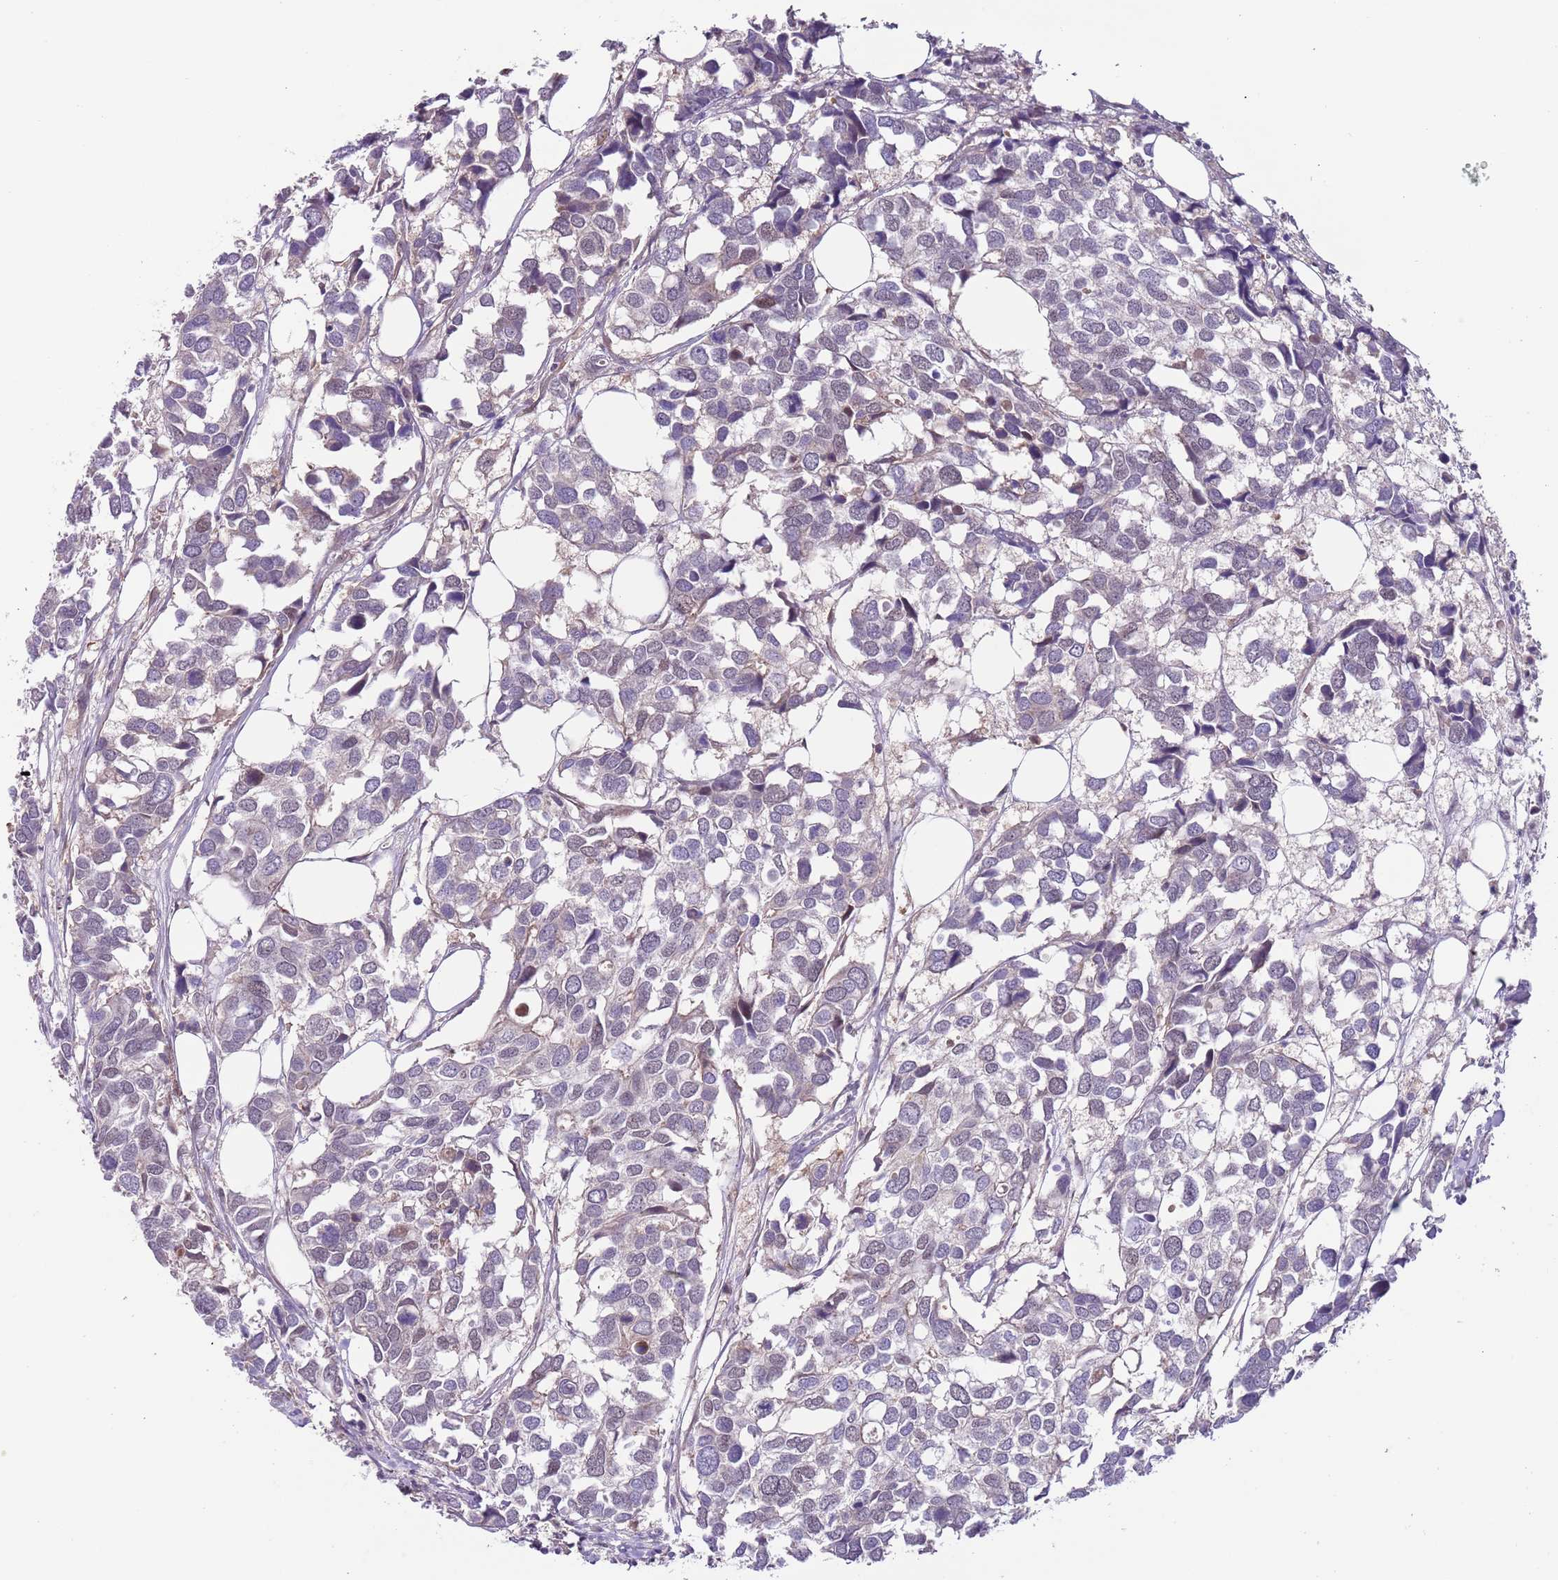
{"staining": {"intensity": "negative", "quantity": "none", "location": "none"}, "tissue": "breast cancer", "cell_type": "Tumor cells", "image_type": "cancer", "snomed": [{"axis": "morphology", "description": "Duct carcinoma"}, {"axis": "topography", "description": "Breast"}], "caption": "Immunohistochemical staining of breast intraductal carcinoma demonstrates no significant staining in tumor cells.", "gene": "RMND5B", "patient": {"sex": "female", "age": 83}}